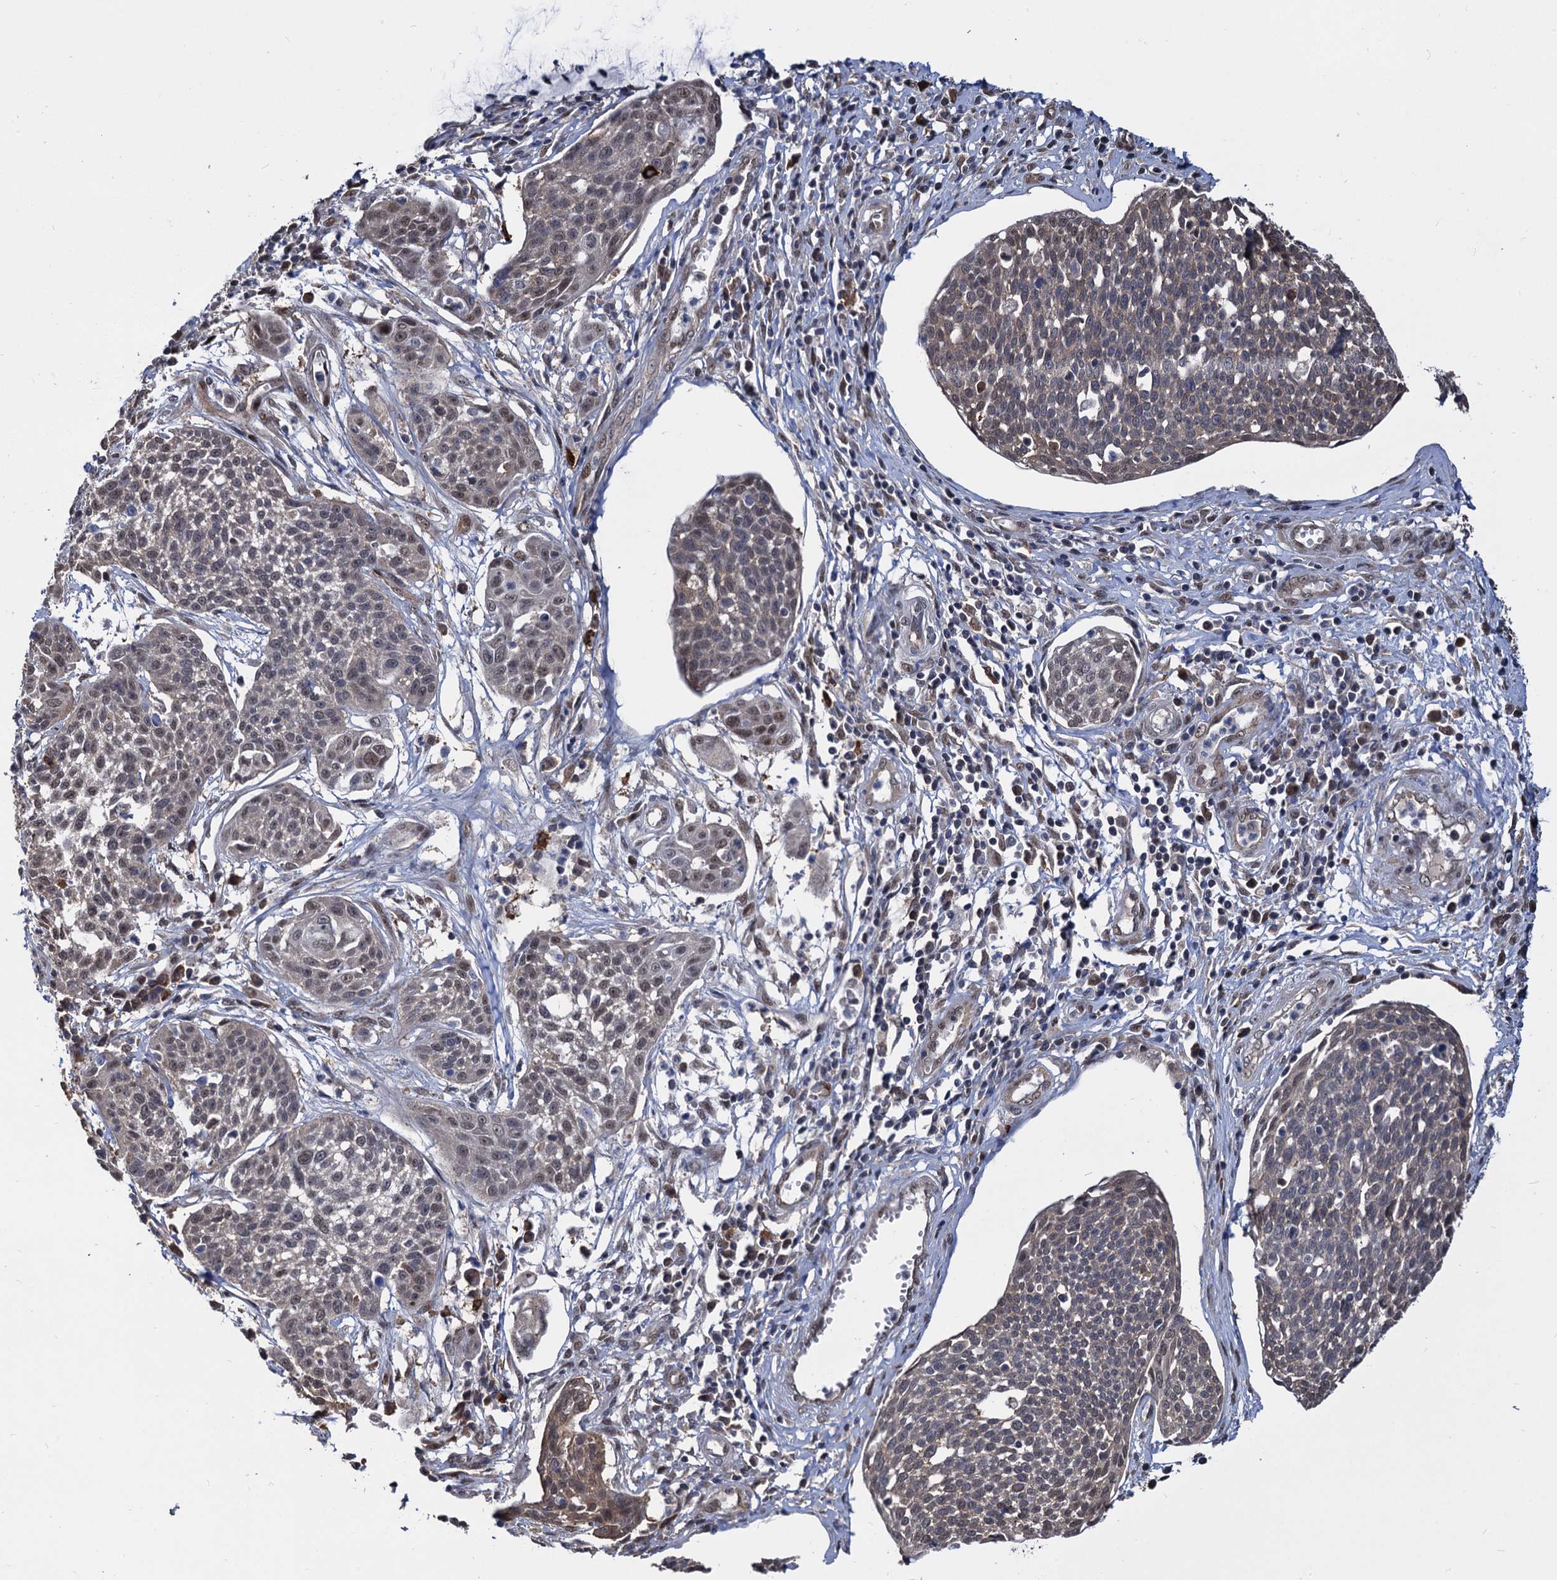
{"staining": {"intensity": "moderate", "quantity": "25%-75%", "location": "cytoplasmic/membranous,nuclear"}, "tissue": "cervical cancer", "cell_type": "Tumor cells", "image_type": "cancer", "snomed": [{"axis": "morphology", "description": "Squamous cell carcinoma, NOS"}, {"axis": "topography", "description": "Cervix"}], "caption": "Human cervical cancer (squamous cell carcinoma) stained for a protein (brown) reveals moderate cytoplasmic/membranous and nuclear positive staining in about 25%-75% of tumor cells.", "gene": "PSMD4", "patient": {"sex": "female", "age": 34}}